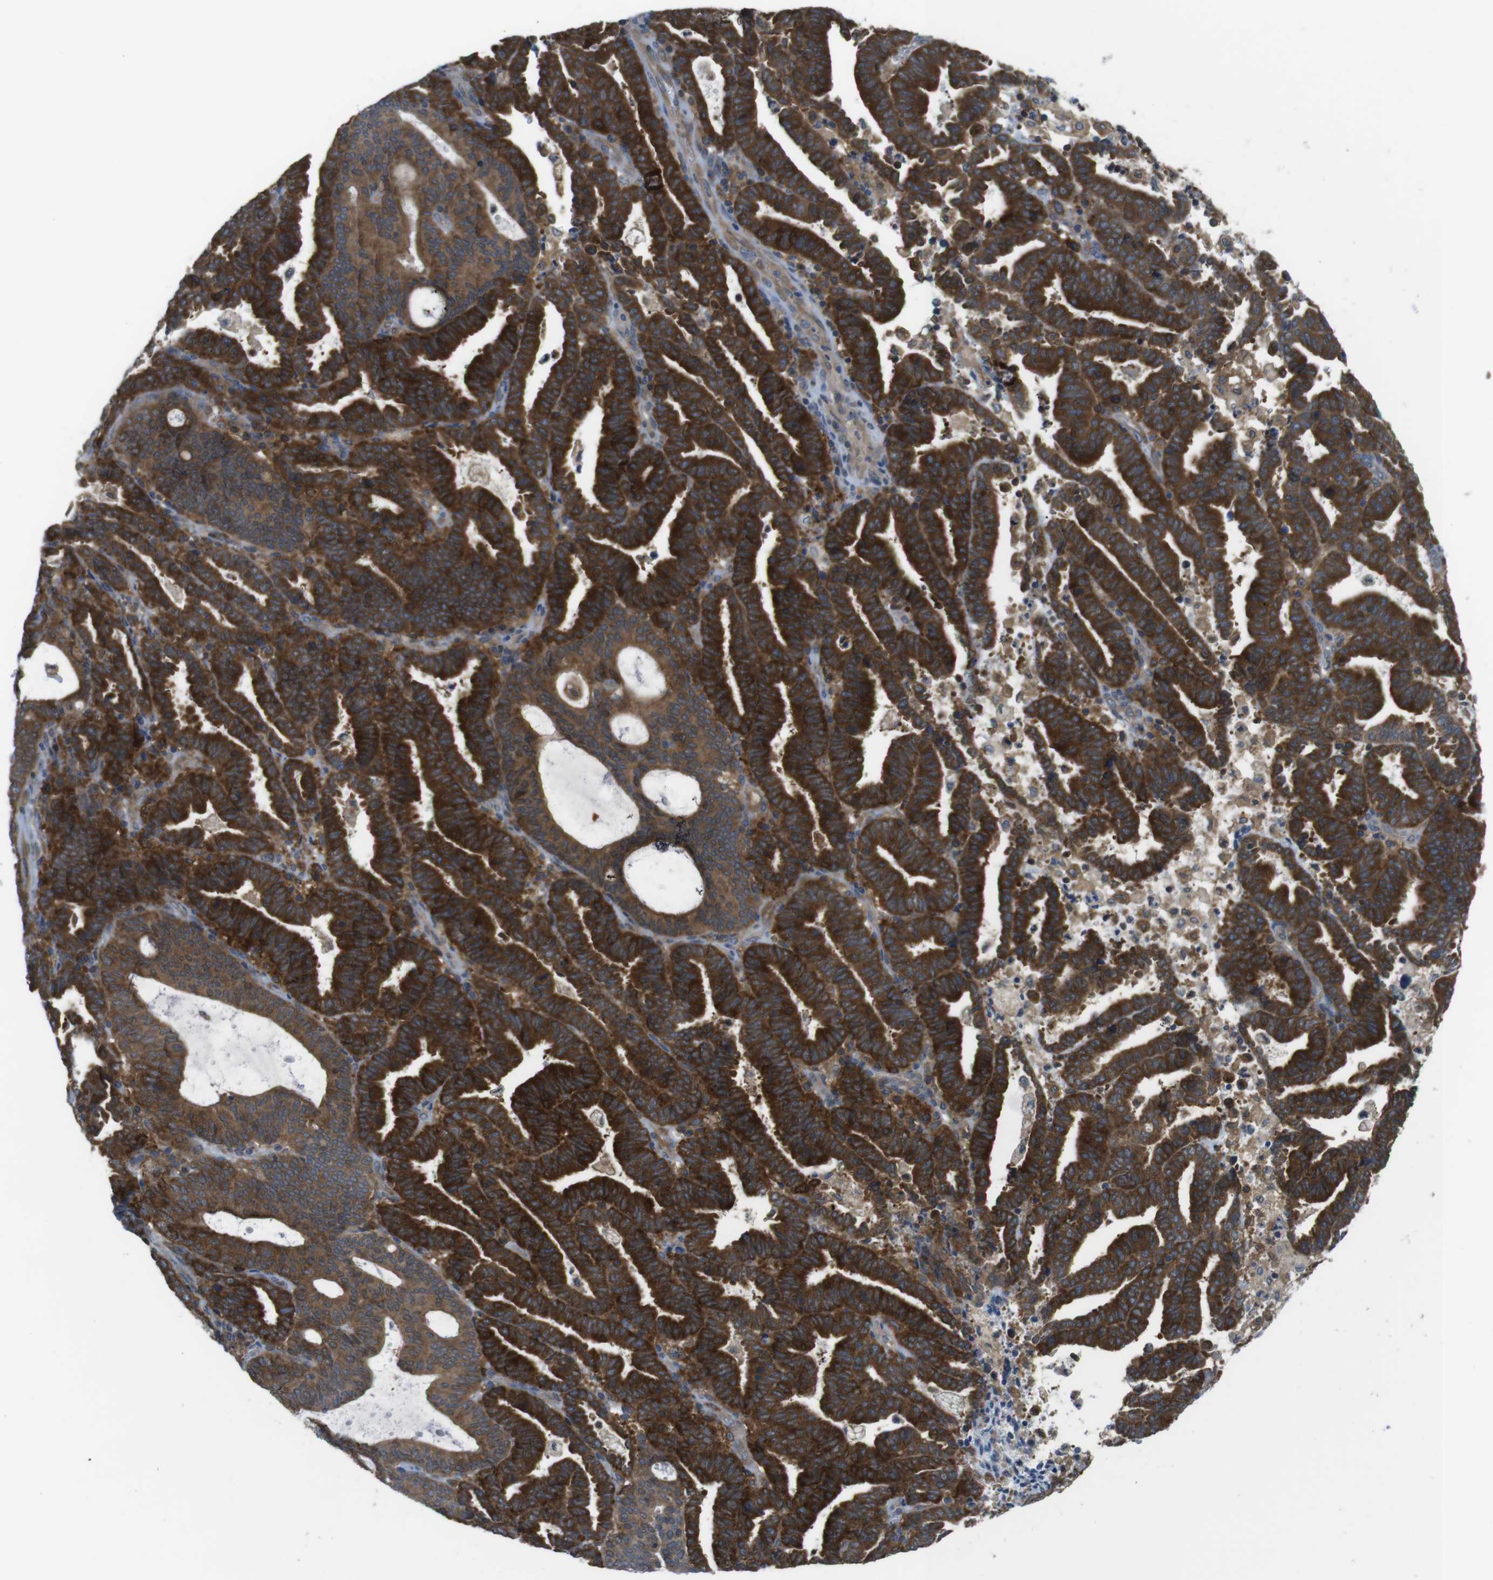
{"staining": {"intensity": "strong", "quantity": ">75%", "location": "cytoplasmic/membranous"}, "tissue": "endometrial cancer", "cell_type": "Tumor cells", "image_type": "cancer", "snomed": [{"axis": "morphology", "description": "Adenocarcinoma, NOS"}, {"axis": "topography", "description": "Uterus"}], "caption": "Strong cytoplasmic/membranous protein expression is appreciated in about >75% of tumor cells in endometrial cancer (adenocarcinoma). Nuclei are stained in blue.", "gene": "MTHFD1", "patient": {"sex": "female", "age": 83}}